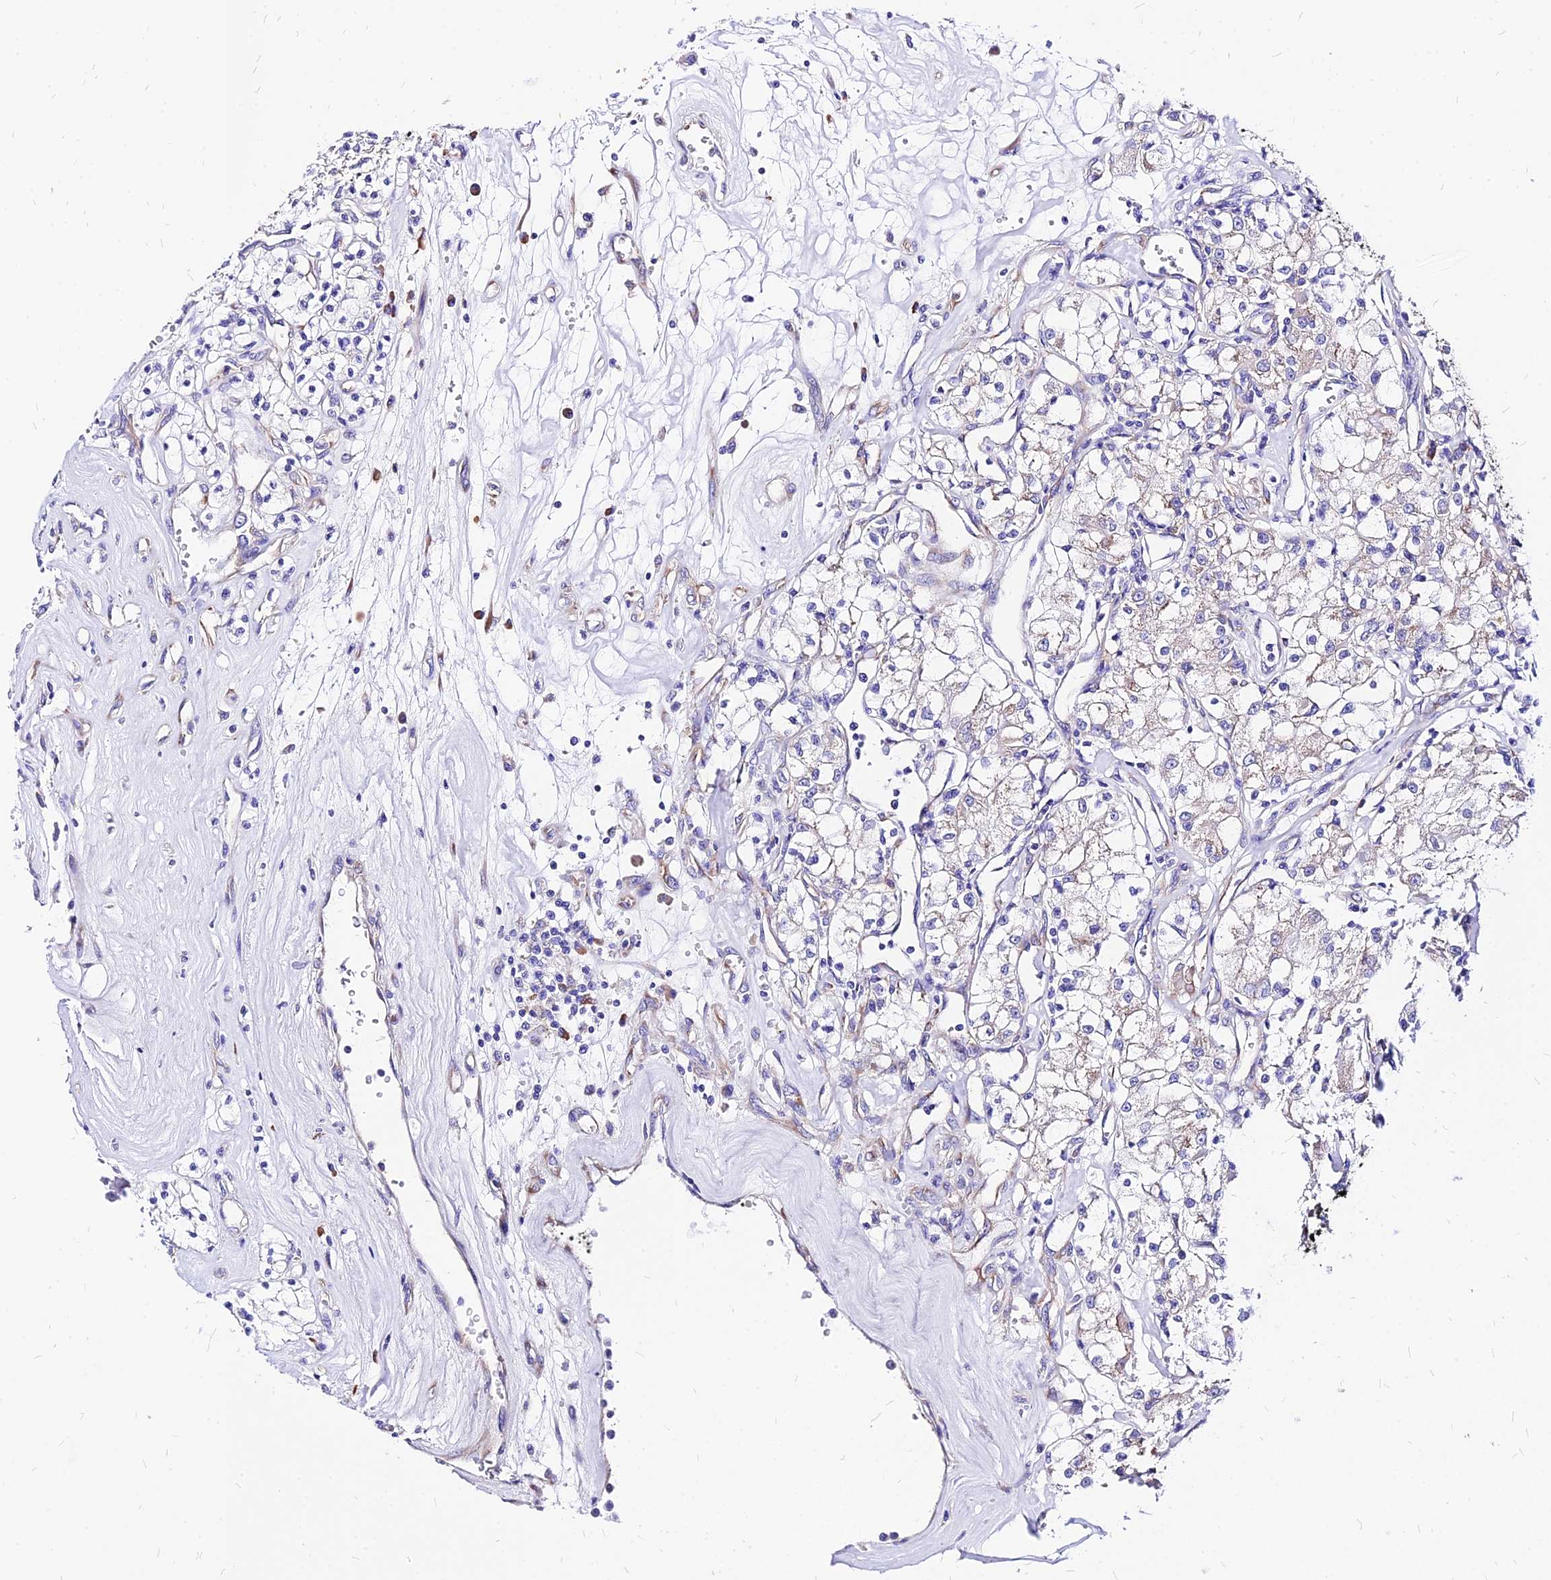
{"staining": {"intensity": "negative", "quantity": "none", "location": "none"}, "tissue": "renal cancer", "cell_type": "Tumor cells", "image_type": "cancer", "snomed": [{"axis": "morphology", "description": "Adenocarcinoma, NOS"}, {"axis": "topography", "description": "Kidney"}], "caption": "Protein analysis of renal adenocarcinoma demonstrates no significant expression in tumor cells.", "gene": "RPL19", "patient": {"sex": "female", "age": 59}}